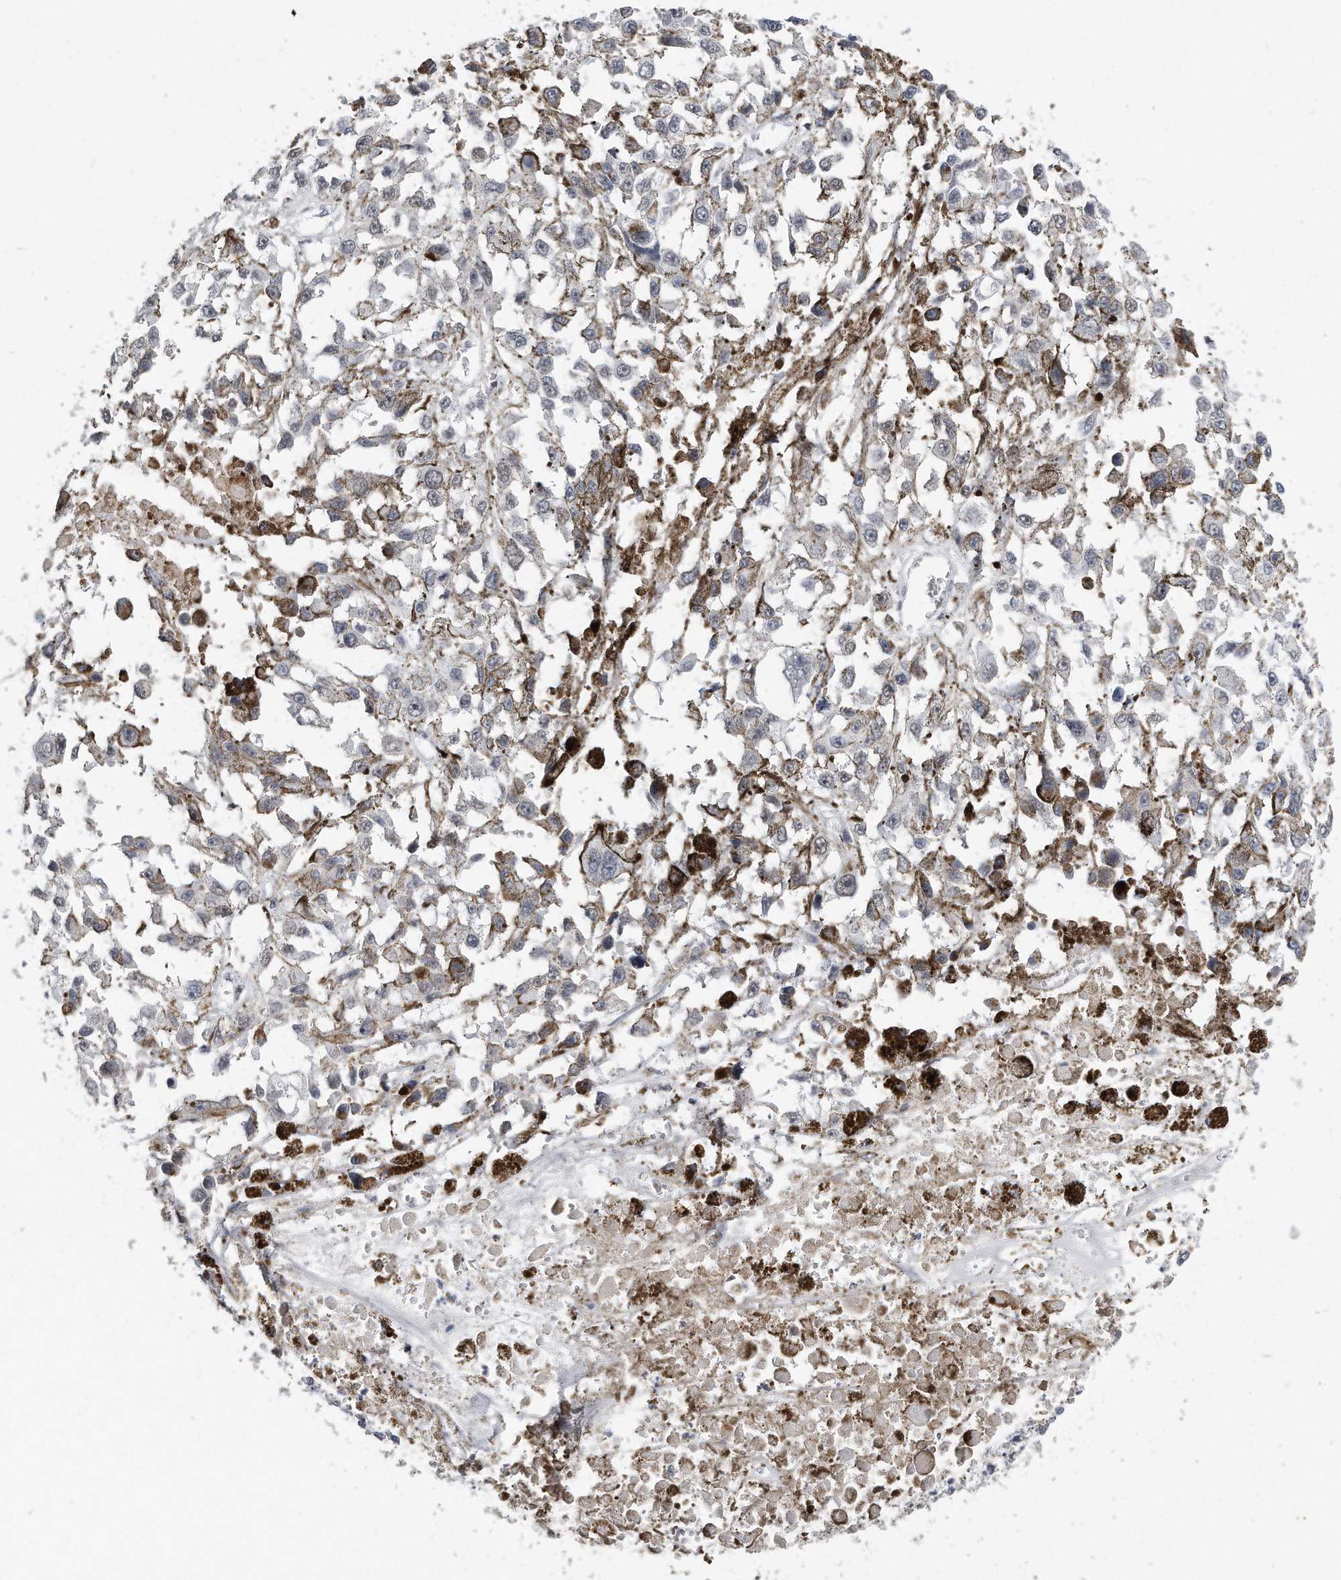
{"staining": {"intensity": "negative", "quantity": "none", "location": "none"}, "tissue": "melanoma", "cell_type": "Tumor cells", "image_type": "cancer", "snomed": [{"axis": "morphology", "description": "Malignant melanoma, Metastatic site"}, {"axis": "topography", "description": "Lymph node"}], "caption": "Immunohistochemistry of human melanoma reveals no expression in tumor cells.", "gene": "CTBP2", "patient": {"sex": "male", "age": 59}}